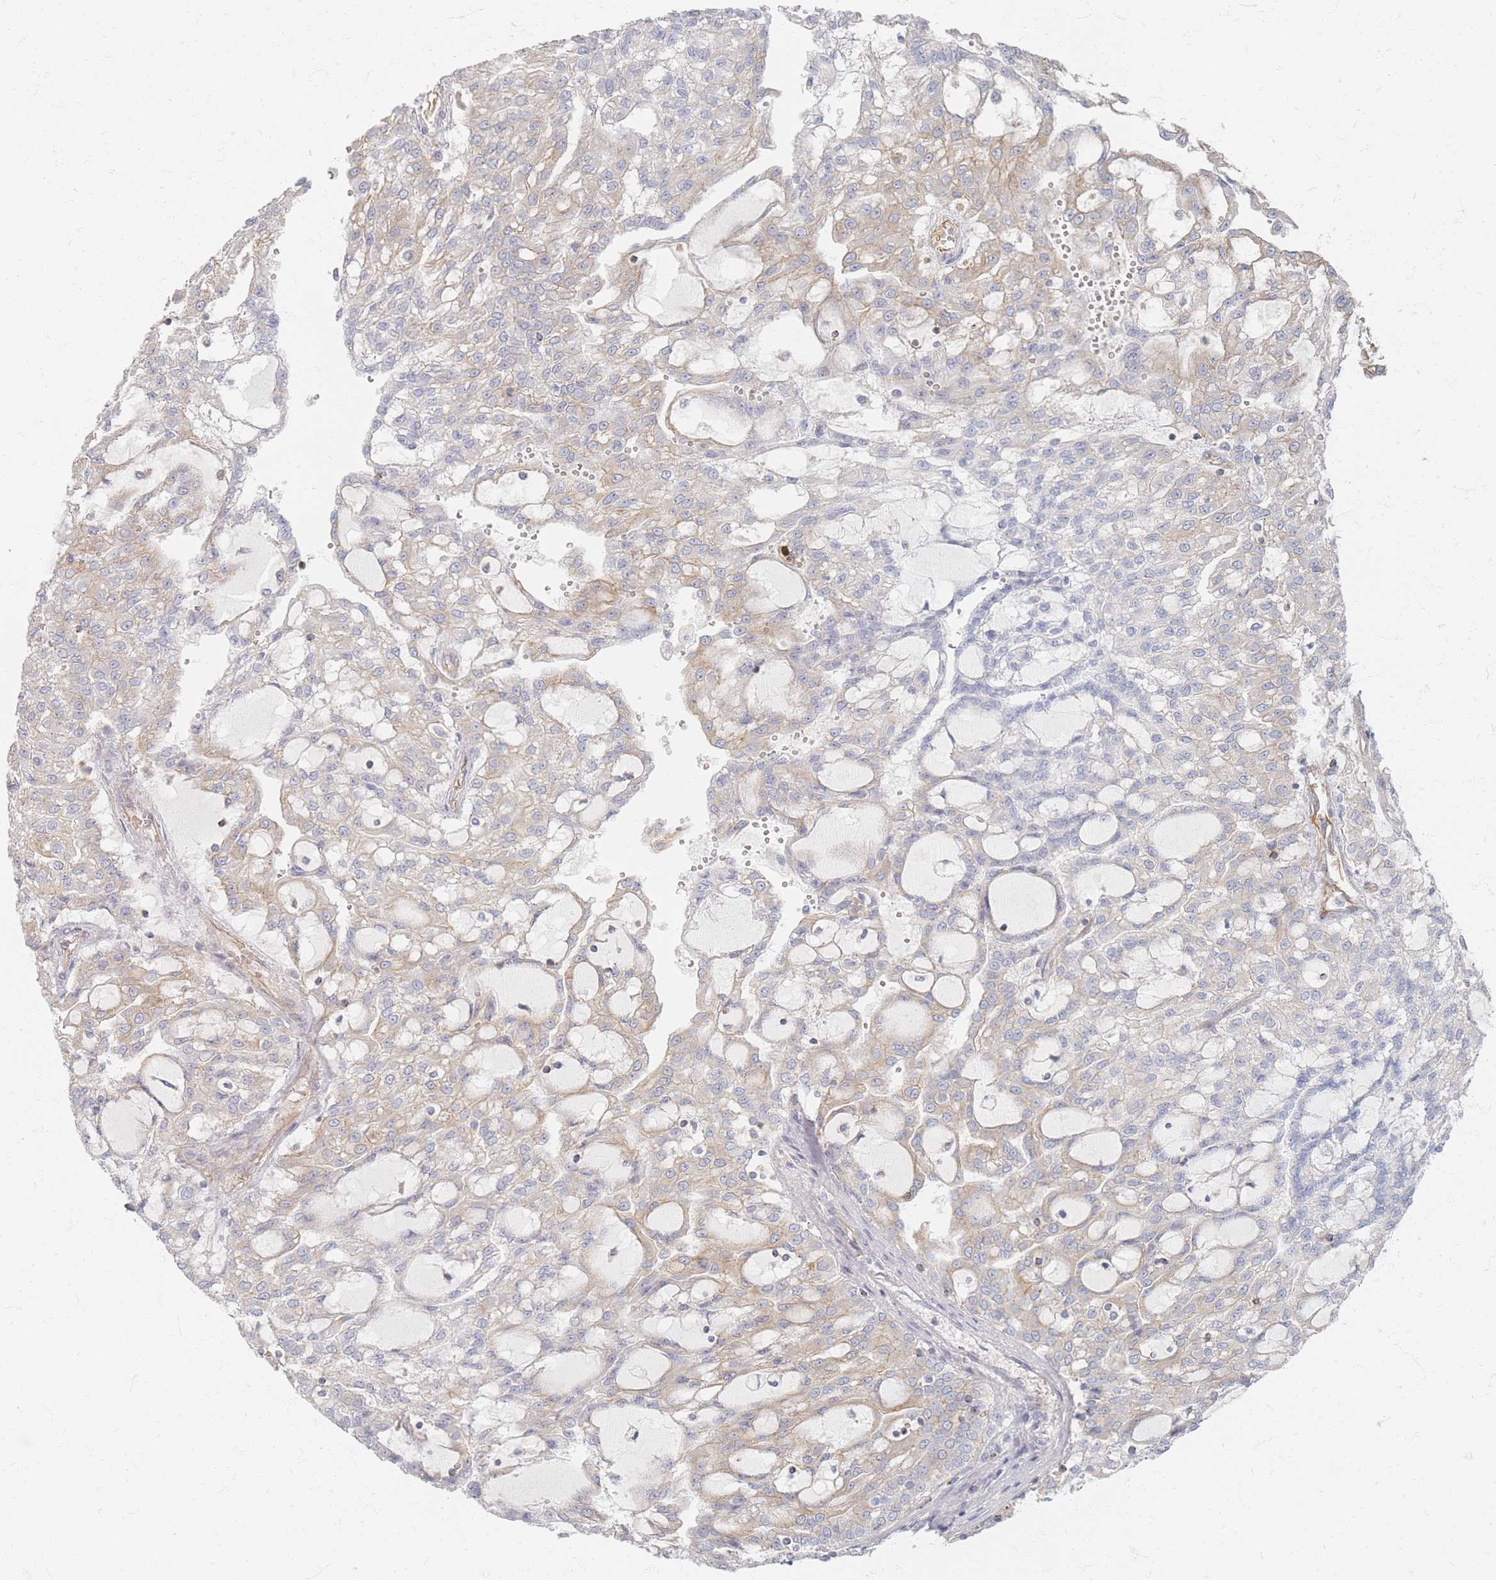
{"staining": {"intensity": "weak", "quantity": "<25%", "location": "cytoplasmic/membranous"}, "tissue": "renal cancer", "cell_type": "Tumor cells", "image_type": "cancer", "snomed": [{"axis": "morphology", "description": "Adenocarcinoma, NOS"}, {"axis": "topography", "description": "Kidney"}], "caption": "IHC of human renal adenocarcinoma shows no positivity in tumor cells.", "gene": "GNB1", "patient": {"sex": "male", "age": 63}}